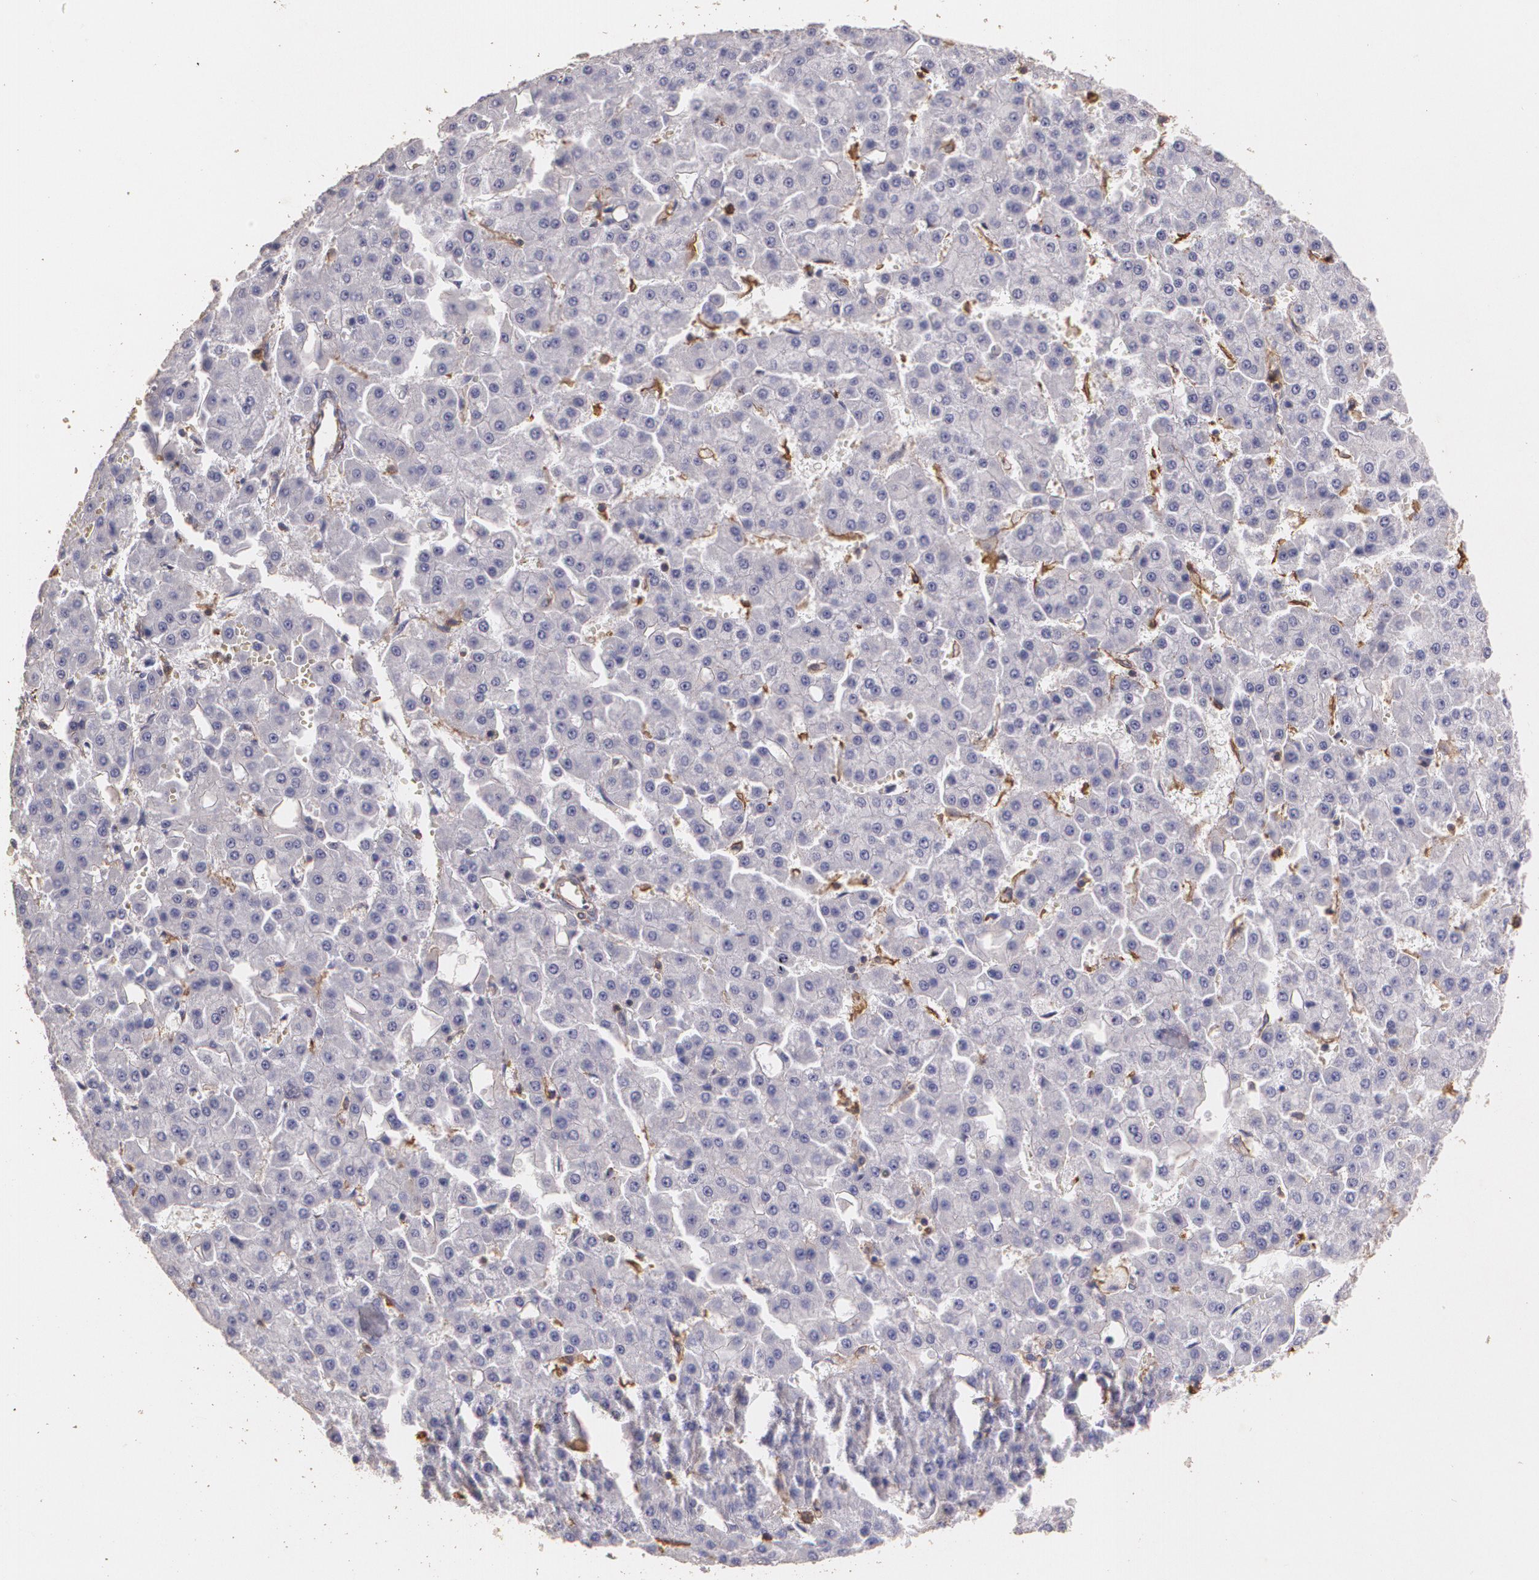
{"staining": {"intensity": "negative", "quantity": "none", "location": "none"}, "tissue": "liver cancer", "cell_type": "Tumor cells", "image_type": "cancer", "snomed": [{"axis": "morphology", "description": "Carcinoma, Hepatocellular, NOS"}, {"axis": "topography", "description": "Liver"}], "caption": "There is no significant expression in tumor cells of liver cancer (hepatocellular carcinoma).", "gene": "TGFBR1", "patient": {"sex": "male", "age": 47}}